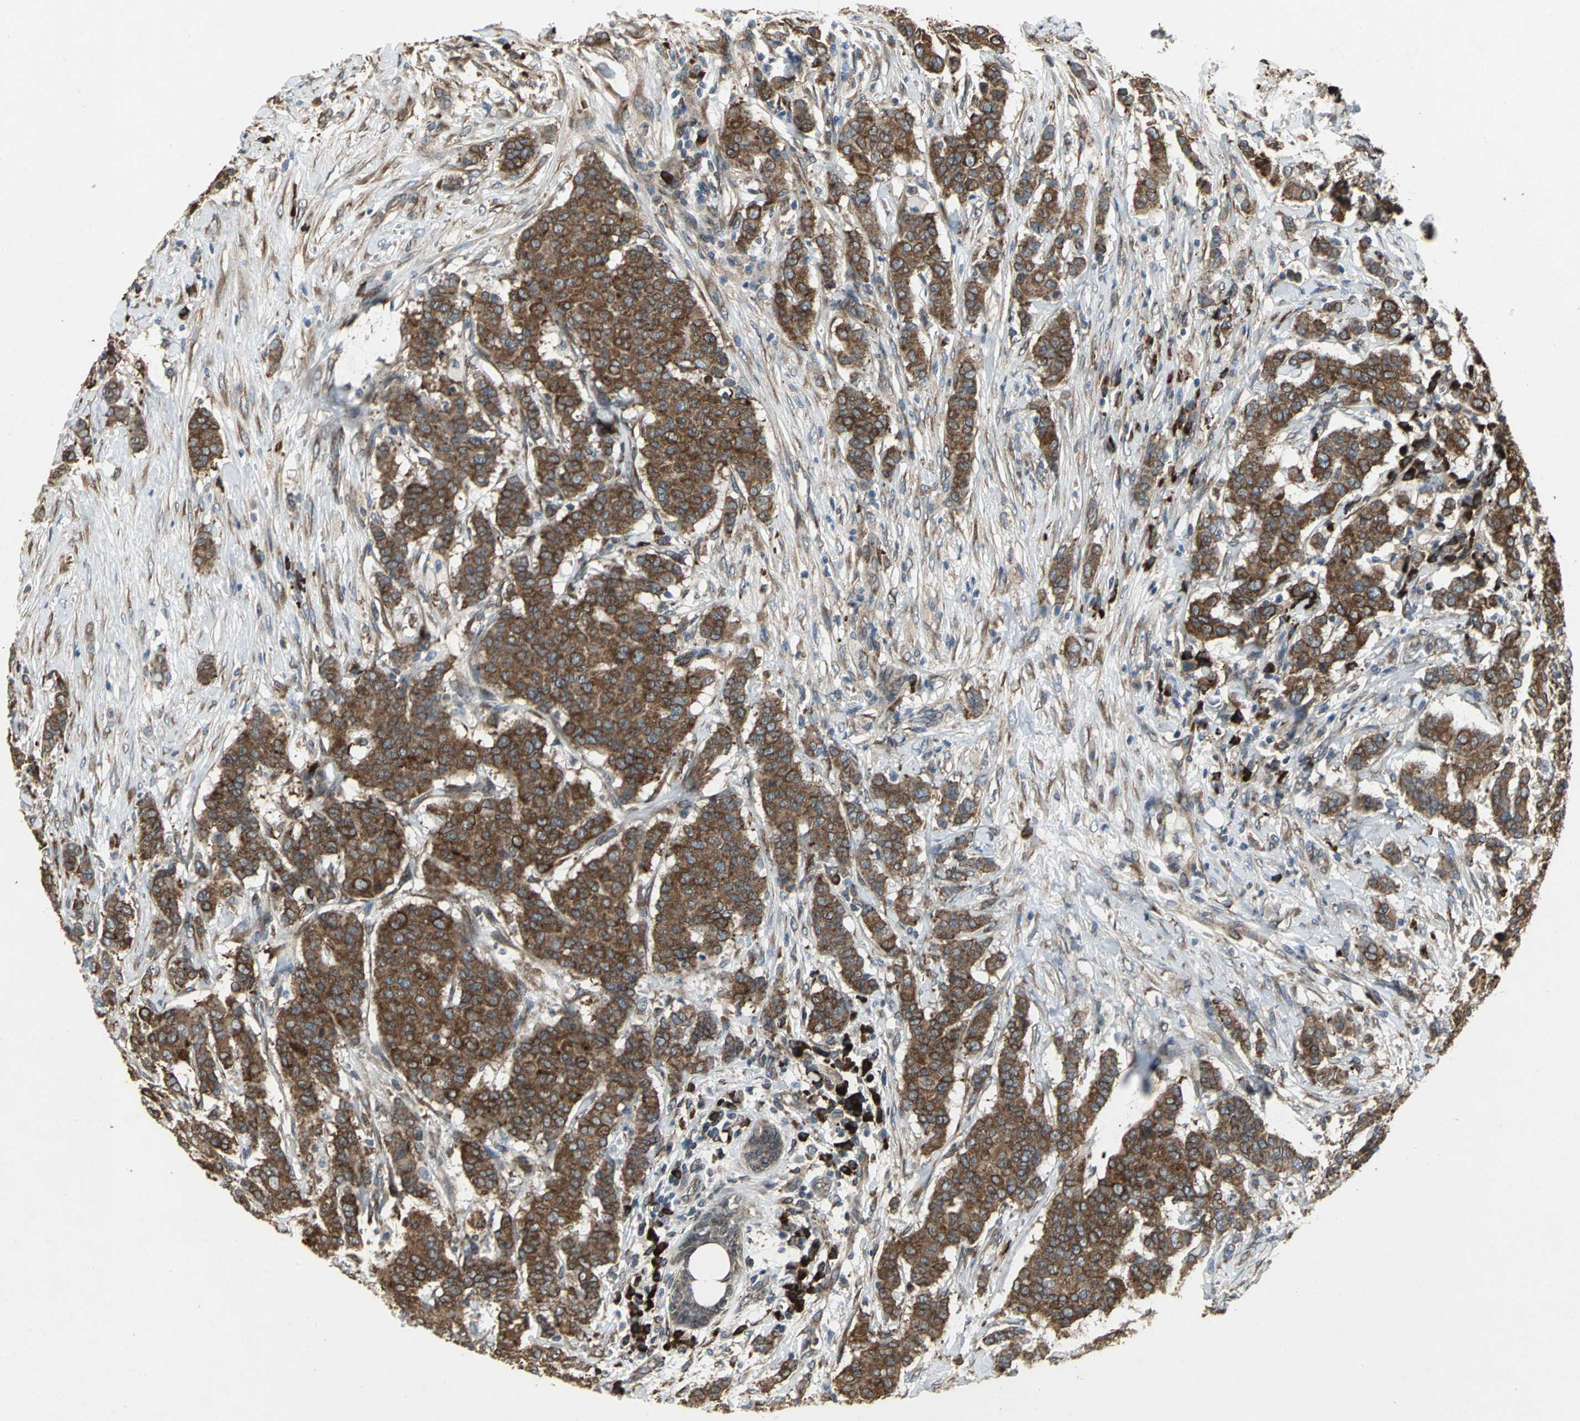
{"staining": {"intensity": "strong", "quantity": ">75%", "location": "cytoplasmic/membranous"}, "tissue": "breast cancer", "cell_type": "Tumor cells", "image_type": "cancer", "snomed": [{"axis": "morphology", "description": "Duct carcinoma"}, {"axis": "topography", "description": "Breast"}], "caption": "Protein expression analysis of infiltrating ductal carcinoma (breast) demonstrates strong cytoplasmic/membranous staining in approximately >75% of tumor cells.", "gene": "SYVN1", "patient": {"sex": "female", "age": 40}}